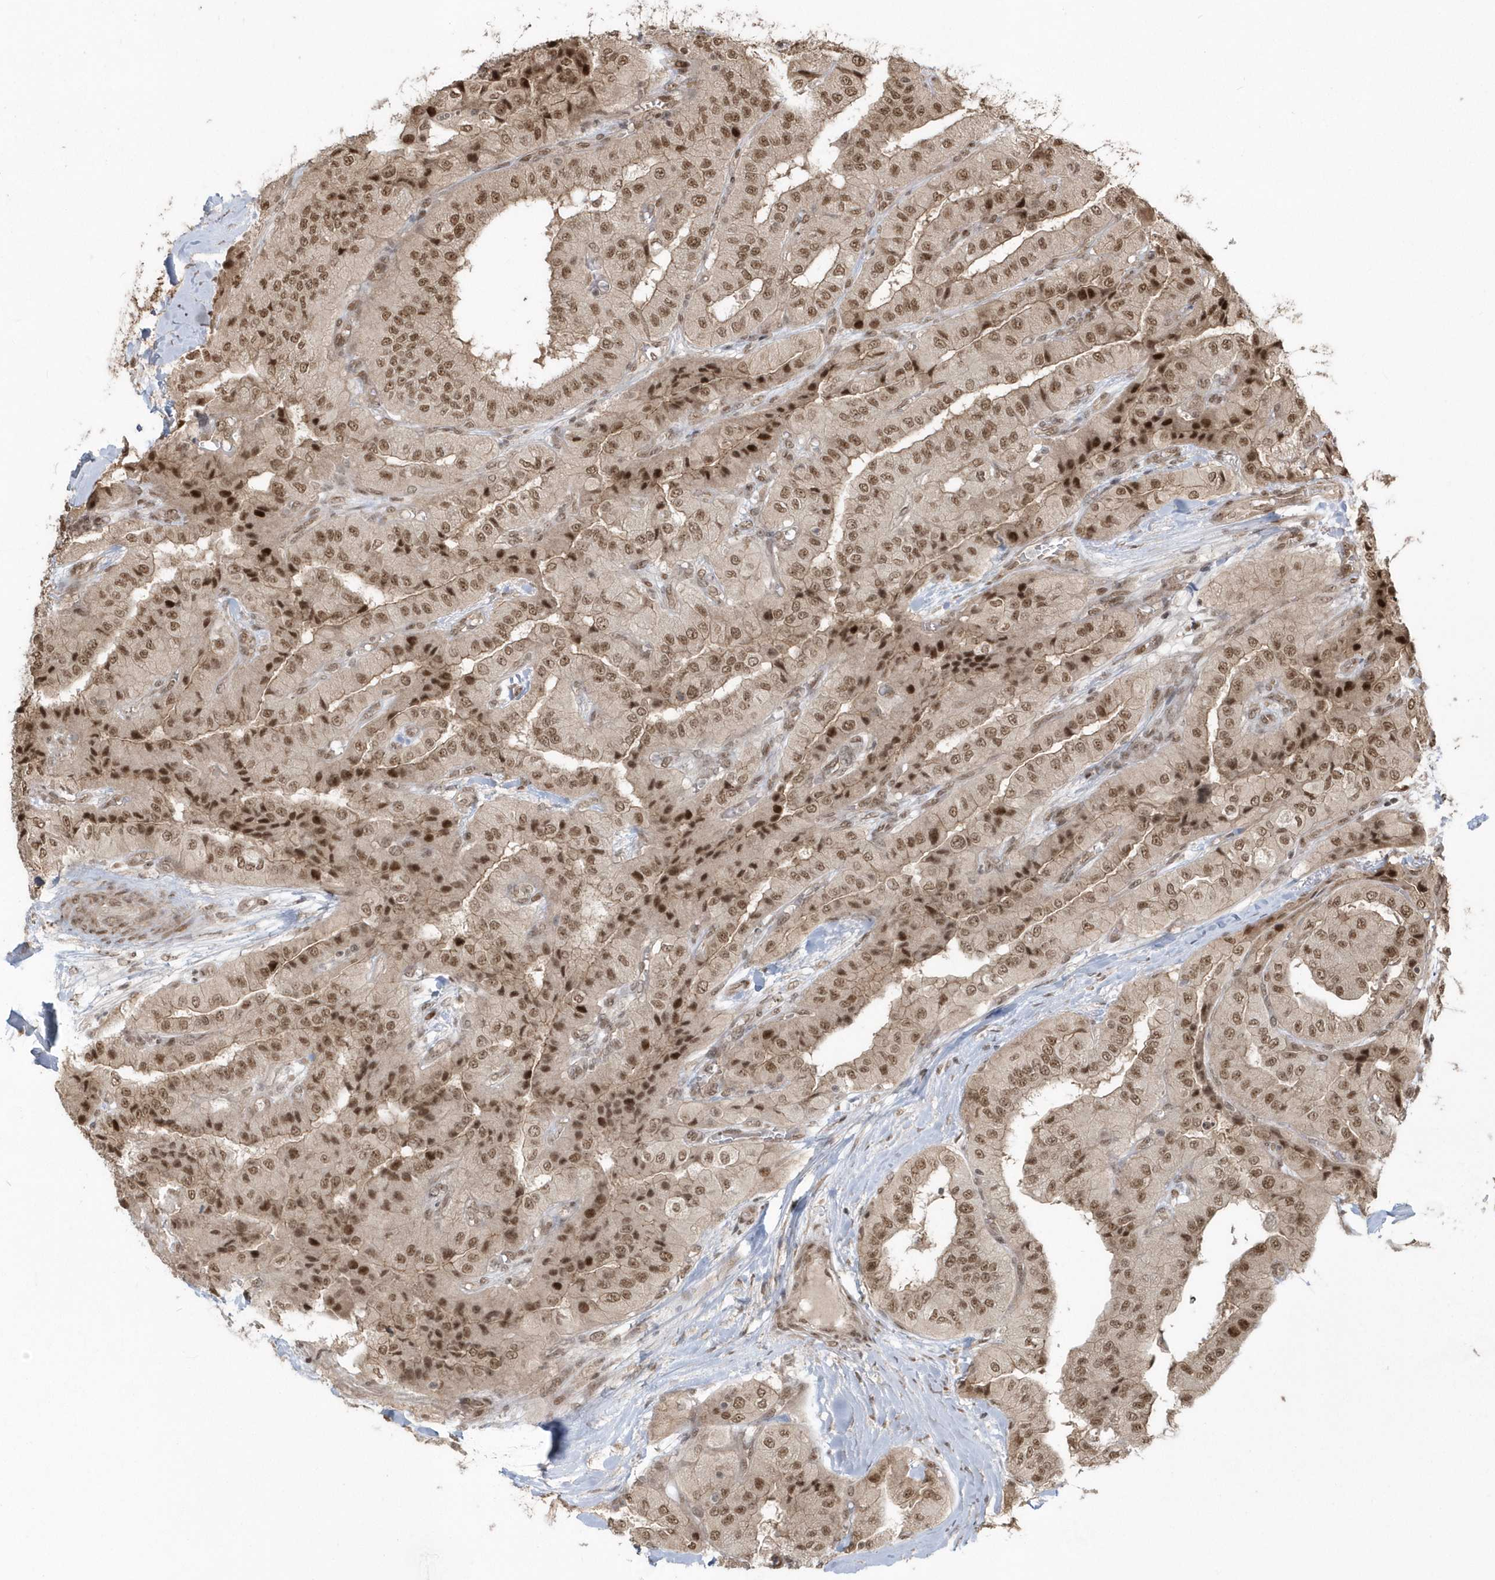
{"staining": {"intensity": "moderate", "quantity": ">75%", "location": "nuclear"}, "tissue": "thyroid cancer", "cell_type": "Tumor cells", "image_type": "cancer", "snomed": [{"axis": "morphology", "description": "Papillary adenocarcinoma, NOS"}, {"axis": "topography", "description": "Thyroid gland"}], "caption": "Approximately >75% of tumor cells in human thyroid cancer (papillary adenocarcinoma) show moderate nuclear protein expression as visualized by brown immunohistochemical staining.", "gene": "EPB41L4A", "patient": {"sex": "female", "age": 59}}